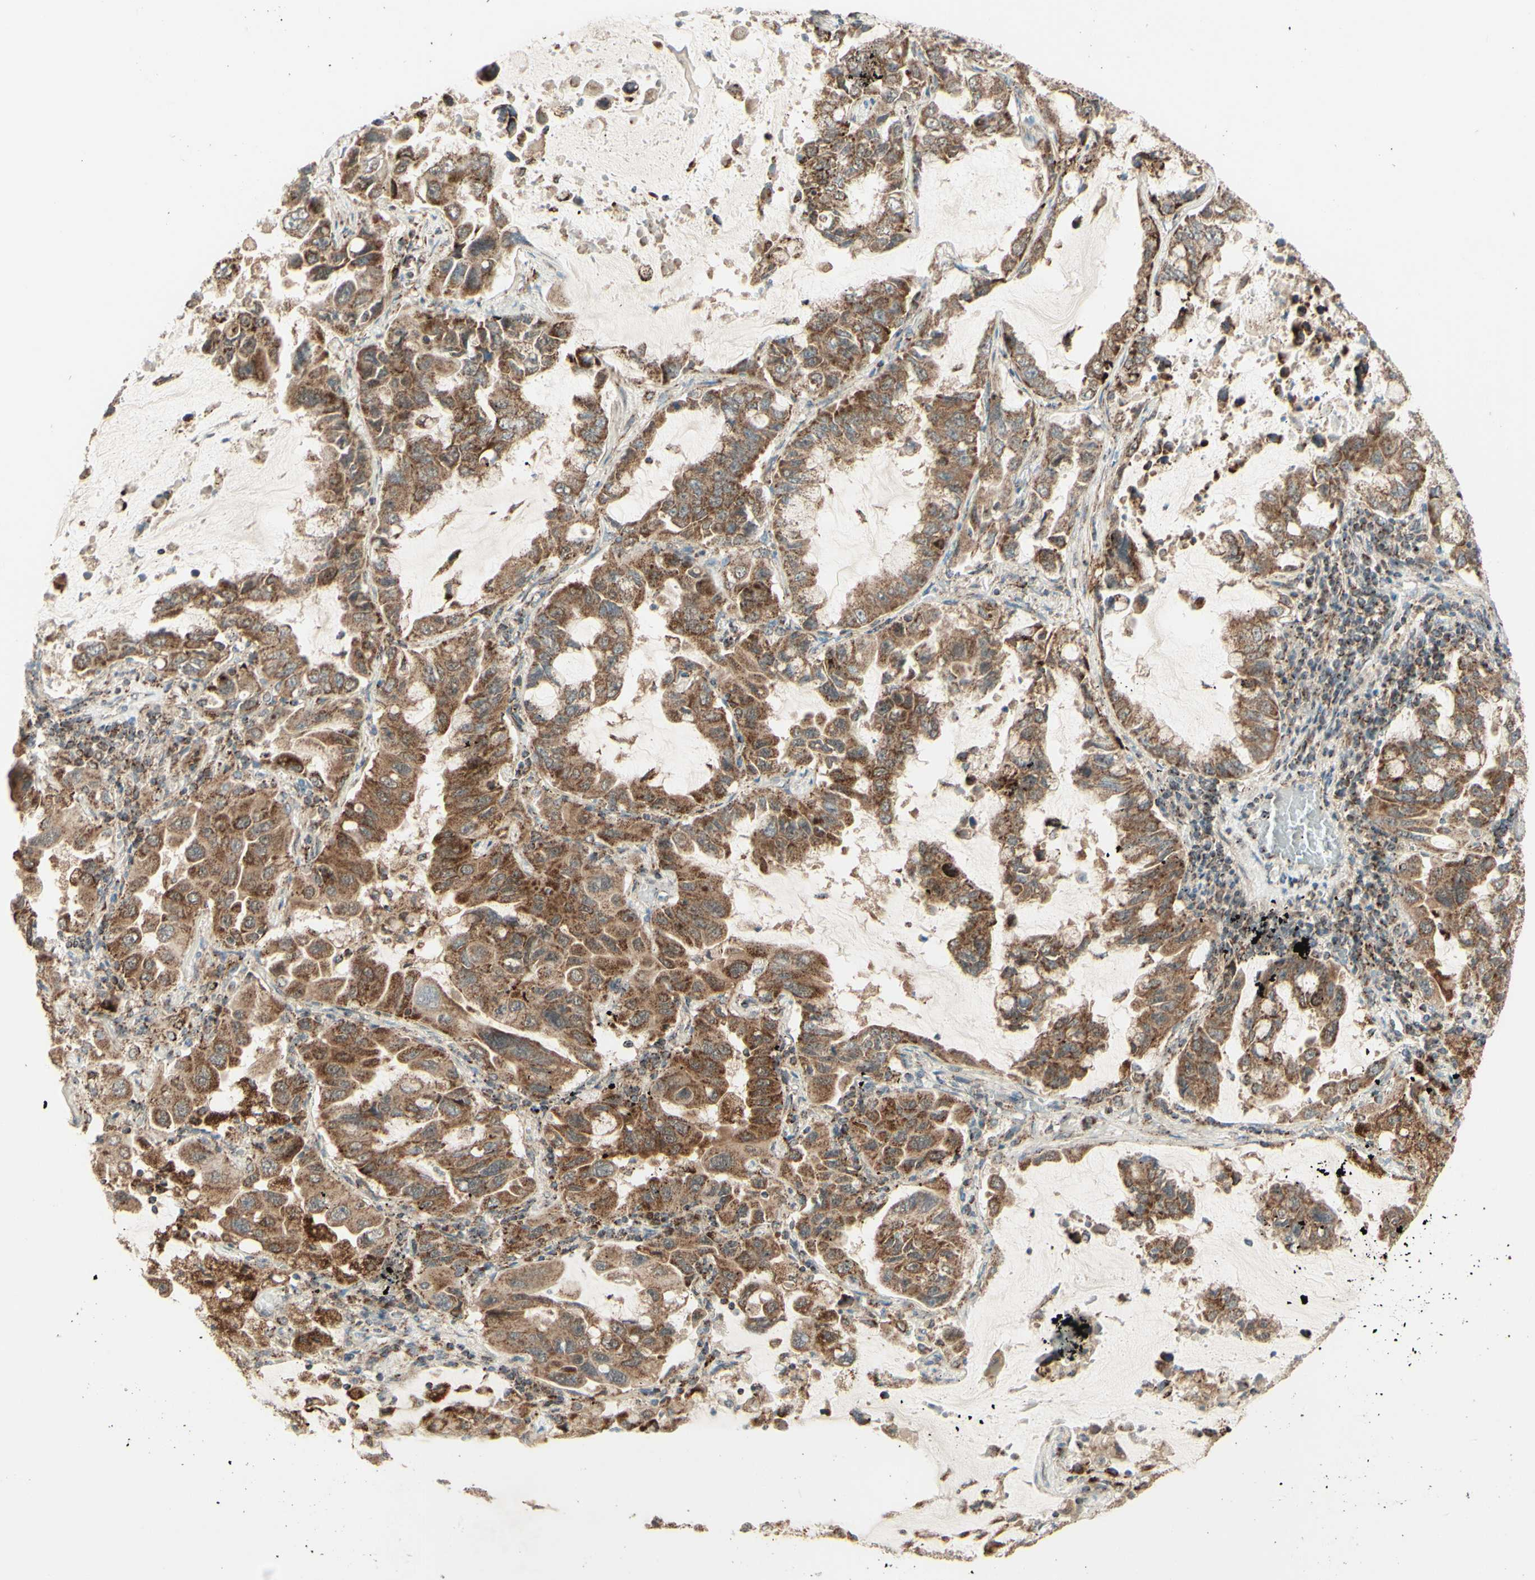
{"staining": {"intensity": "moderate", "quantity": ">75%", "location": "cytoplasmic/membranous"}, "tissue": "lung cancer", "cell_type": "Tumor cells", "image_type": "cancer", "snomed": [{"axis": "morphology", "description": "Adenocarcinoma, NOS"}, {"axis": "topography", "description": "Lung"}], "caption": "Brown immunohistochemical staining in lung cancer (adenocarcinoma) demonstrates moderate cytoplasmic/membranous expression in about >75% of tumor cells. The protein is stained brown, and the nuclei are stained in blue (DAB IHC with brightfield microscopy, high magnification).", "gene": "DHRS3", "patient": {"sex": "male", "age": 64}}